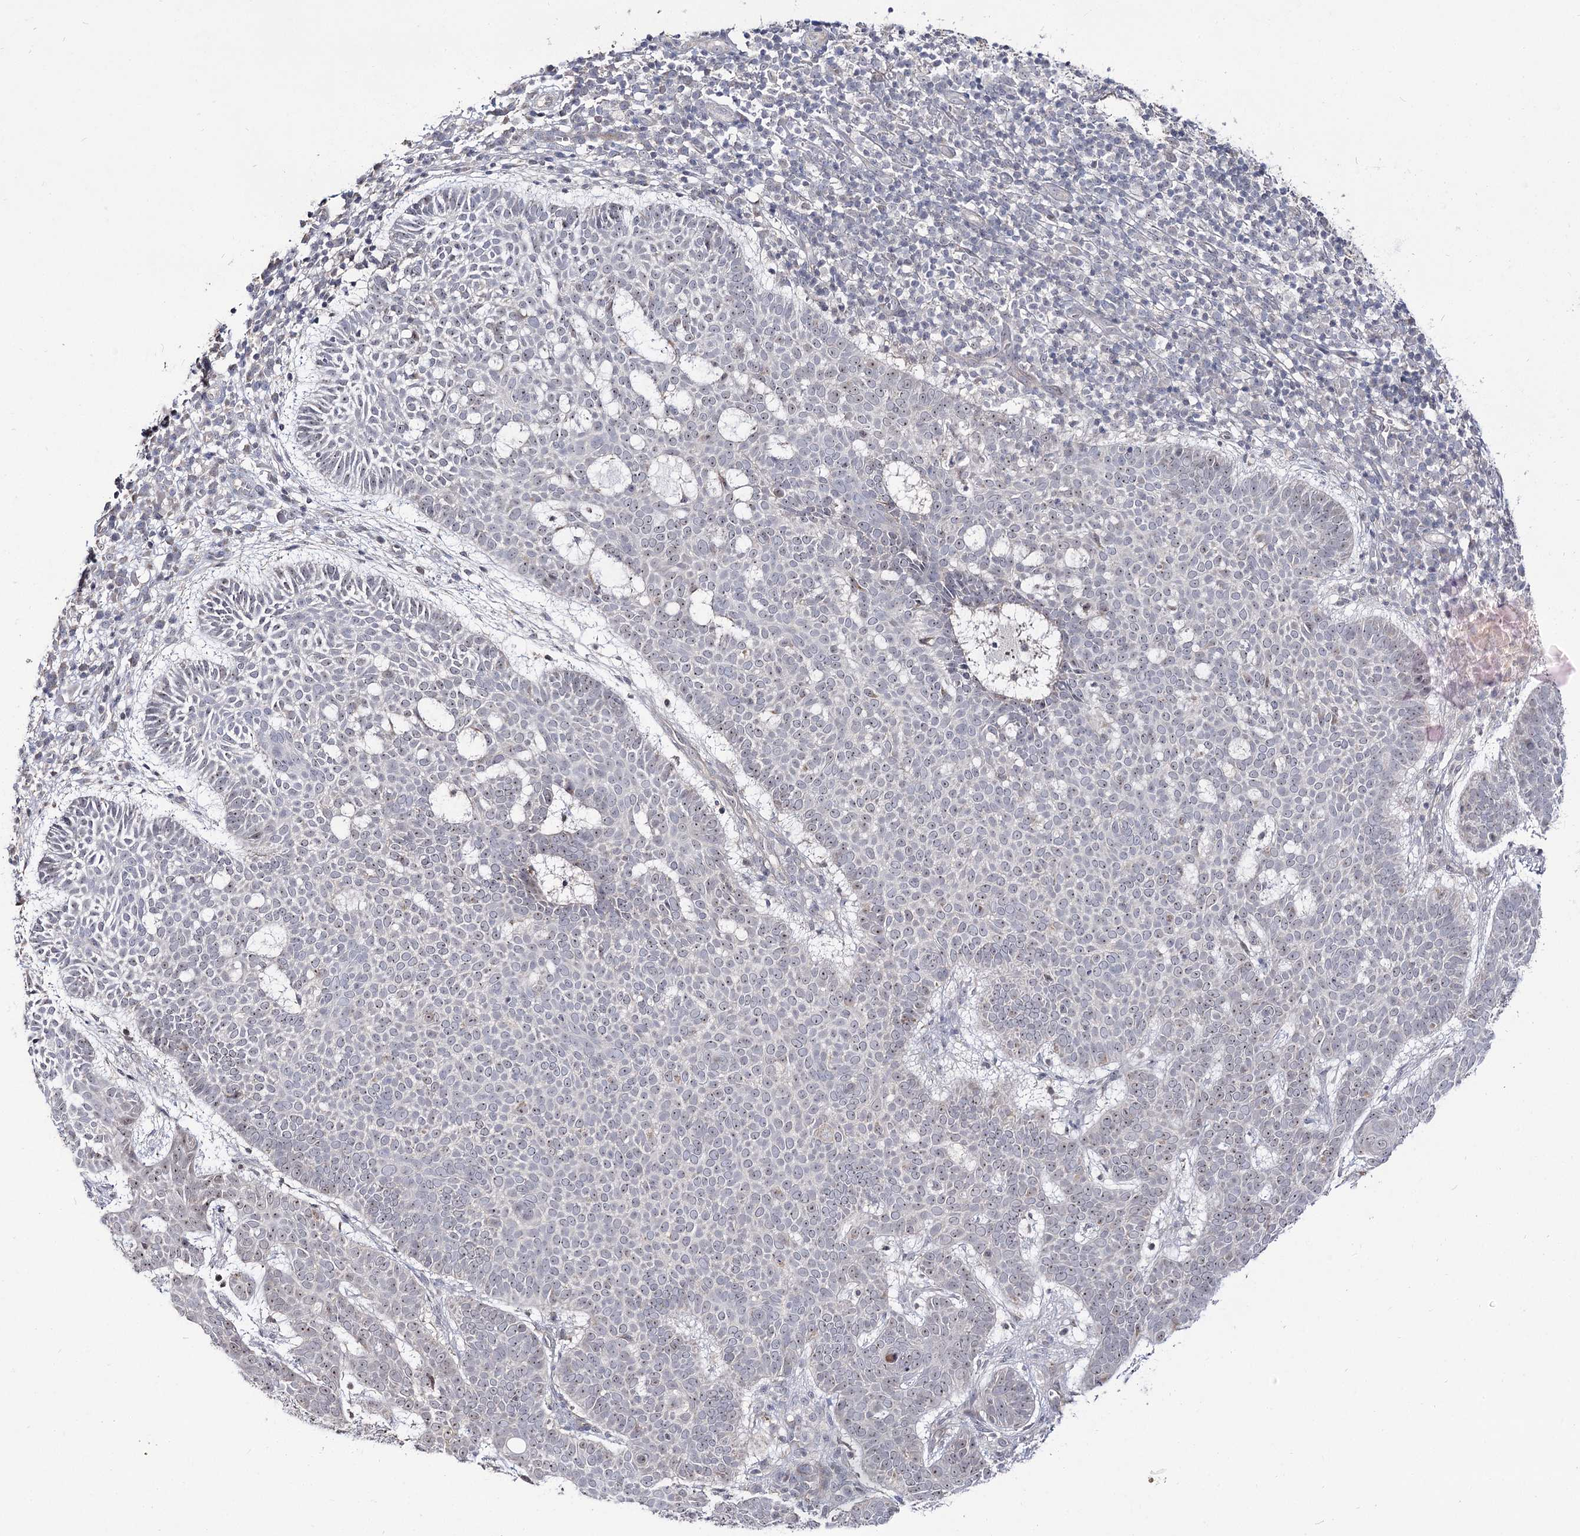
{"staining": {"intensity": "negative", "quantity": "none", "location": "none"}, "tissue": "skin cancer", "cell_type": "Tumor cells", "image_type": "cancer", "snomed": [{"axis": "morphology", "description": "Basal cell carcinoma"}, {"axis": "topography", "description": "Skin"}], "caption": "This is a micrograph of immunohistochemistry (IHC) staining of skin cancer, which shows no staining in tumor cells. (Immunohistochemistry, brightfield microscopy, high magnification).", "gene": "RRP9", "patient": {"sex": "male", "age": 85}}